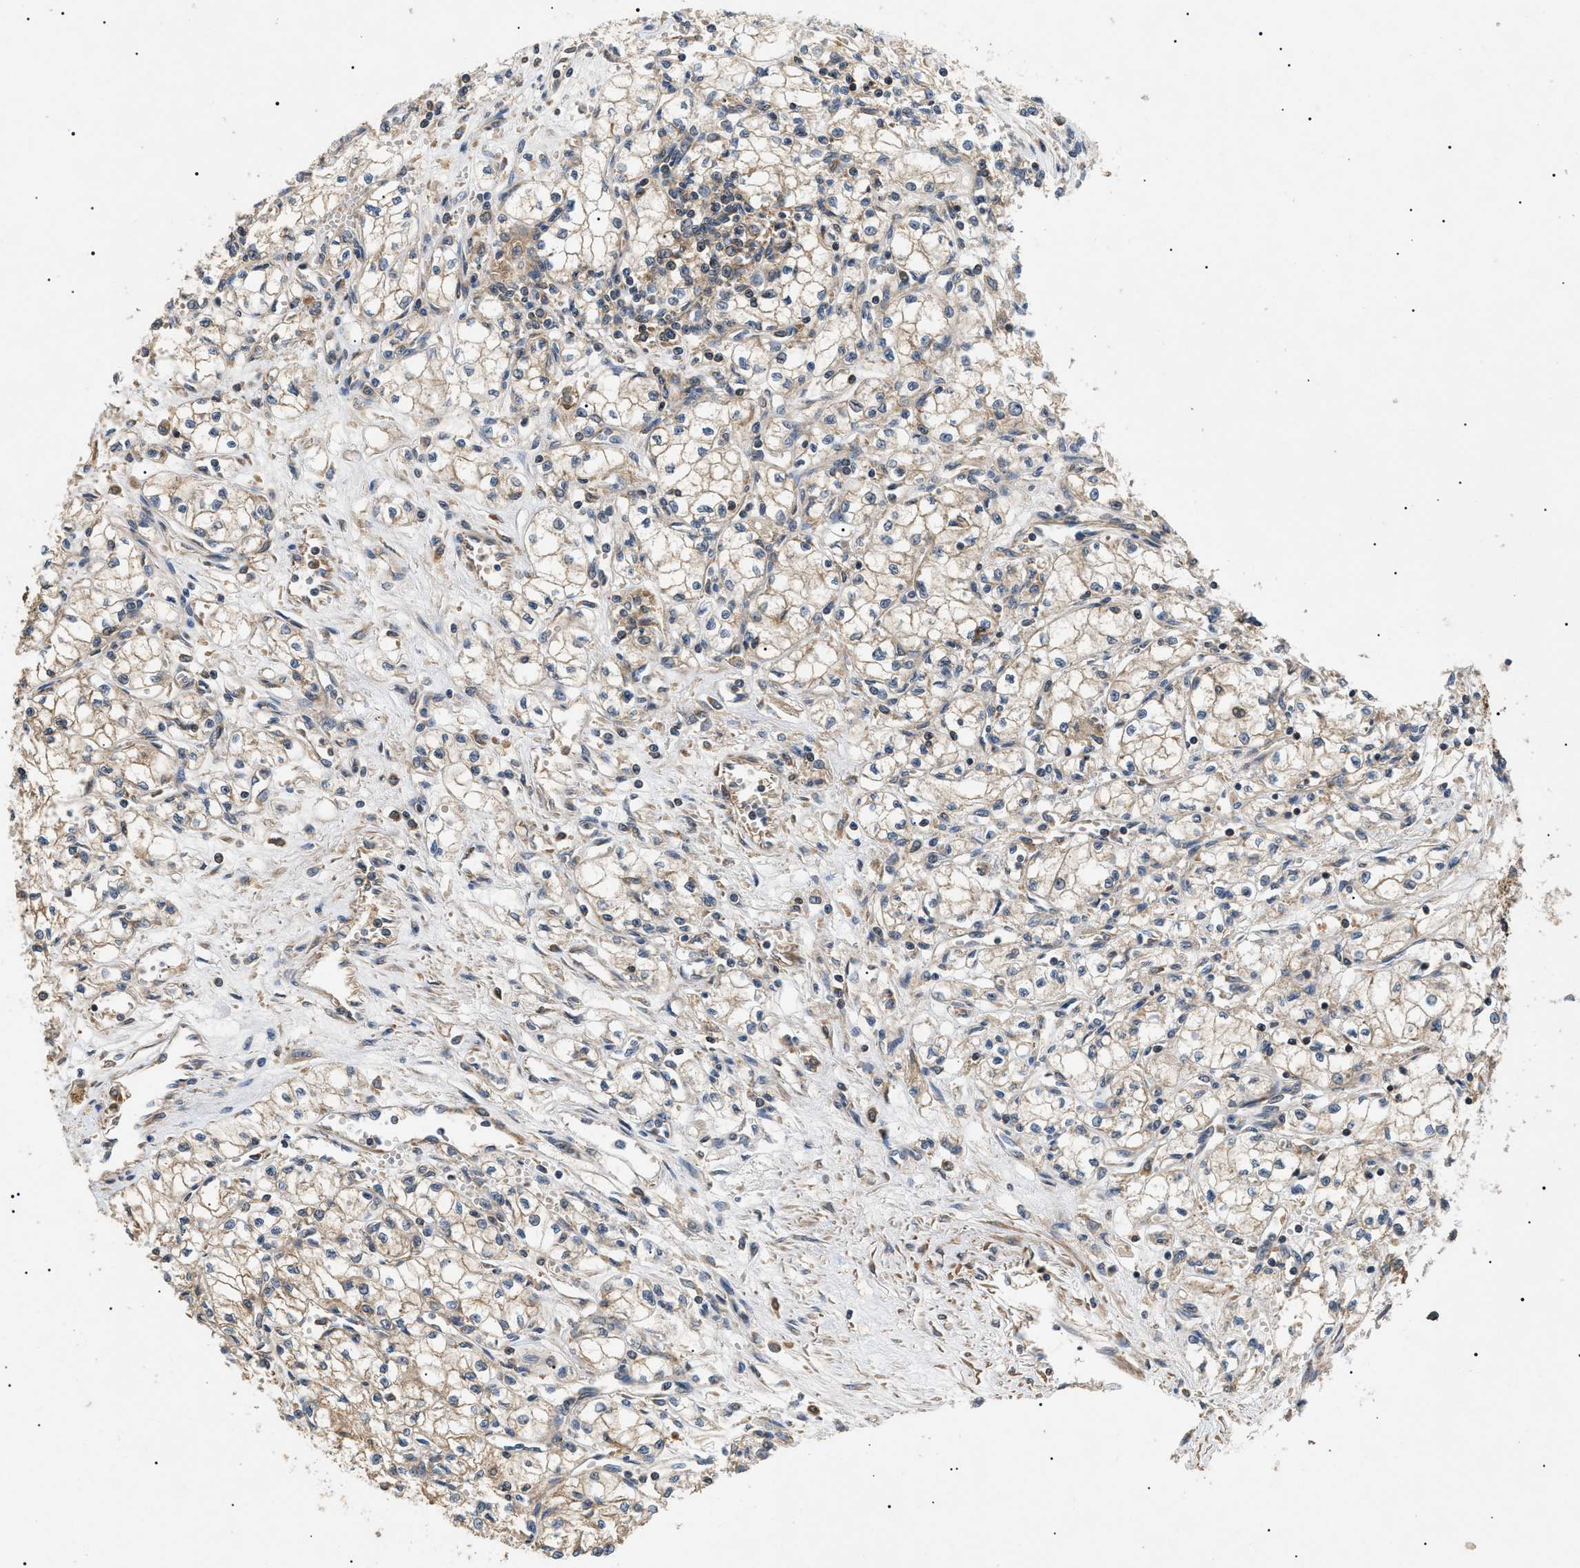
{"staining": {"intensity": "moderate", "quantity": ">75%", "location": "cytoplasmic/membranous"}, "tissue": "renal cancer", "cell_type": "Tumor cells", "image_type": "cancer", "snomed": [{"axis": "morphology", "description": "Normal tissue, NOS"}, {"axis": "morphology", "description": "Adenocarcinoma, NOS"}, {"axis": "topography", "description": "Kidney"}], "caption": "Protein staining of renal cancer (adenocarcinoma) tissue displays moderate cytoplasmic/membranous positivity in approximately >75% of tumor cells.", "gene": "PPM1B", "patient": {"sex": "male", "age": 59}}